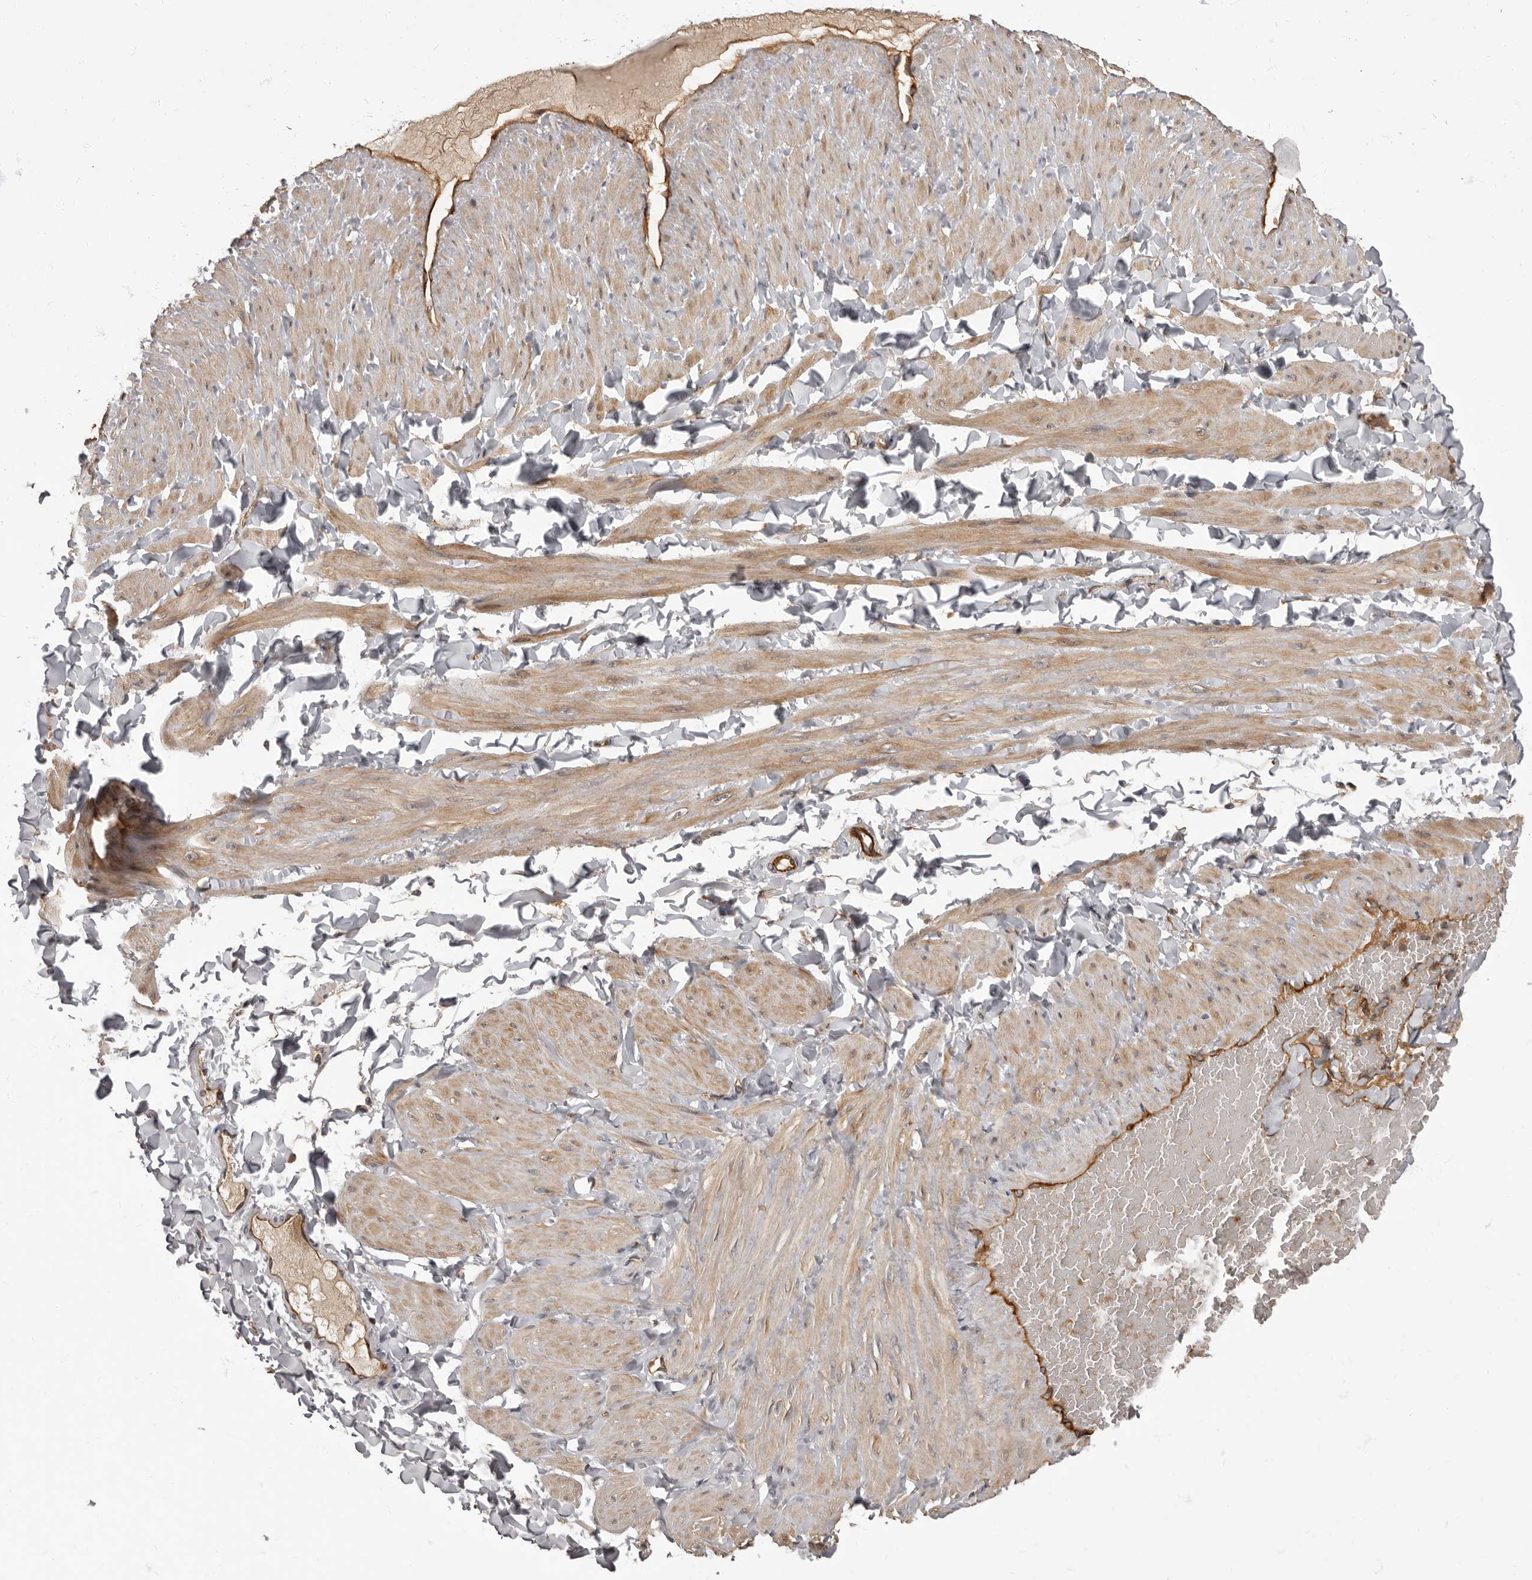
{"staining": {"intensity": "weak", "quantity": ">75%", "location": "cytoplasmic/membranous"}, "tissue": "adipose tissue", "cell_type": "Adipocytes", "image_type": "normal", "snomed": [{"axis": "morphology", "description": "Normal tissue, NOS"}, {"axis": "topography", "description": "Adipose tissue"}, {"axis": "topography", "description": "Vascular tissue"}, {"axis": "topography", "description": "Peripheral nerve tissue"}], "caption": "Immunohistochemical staining of unremarkable human adipose tissue displays low levels of weak cytoplasmic/membranous staining in about >75% of adipocytes.", "gene": "ADCY2", "patient": {"sex": "male", "age": 25}}